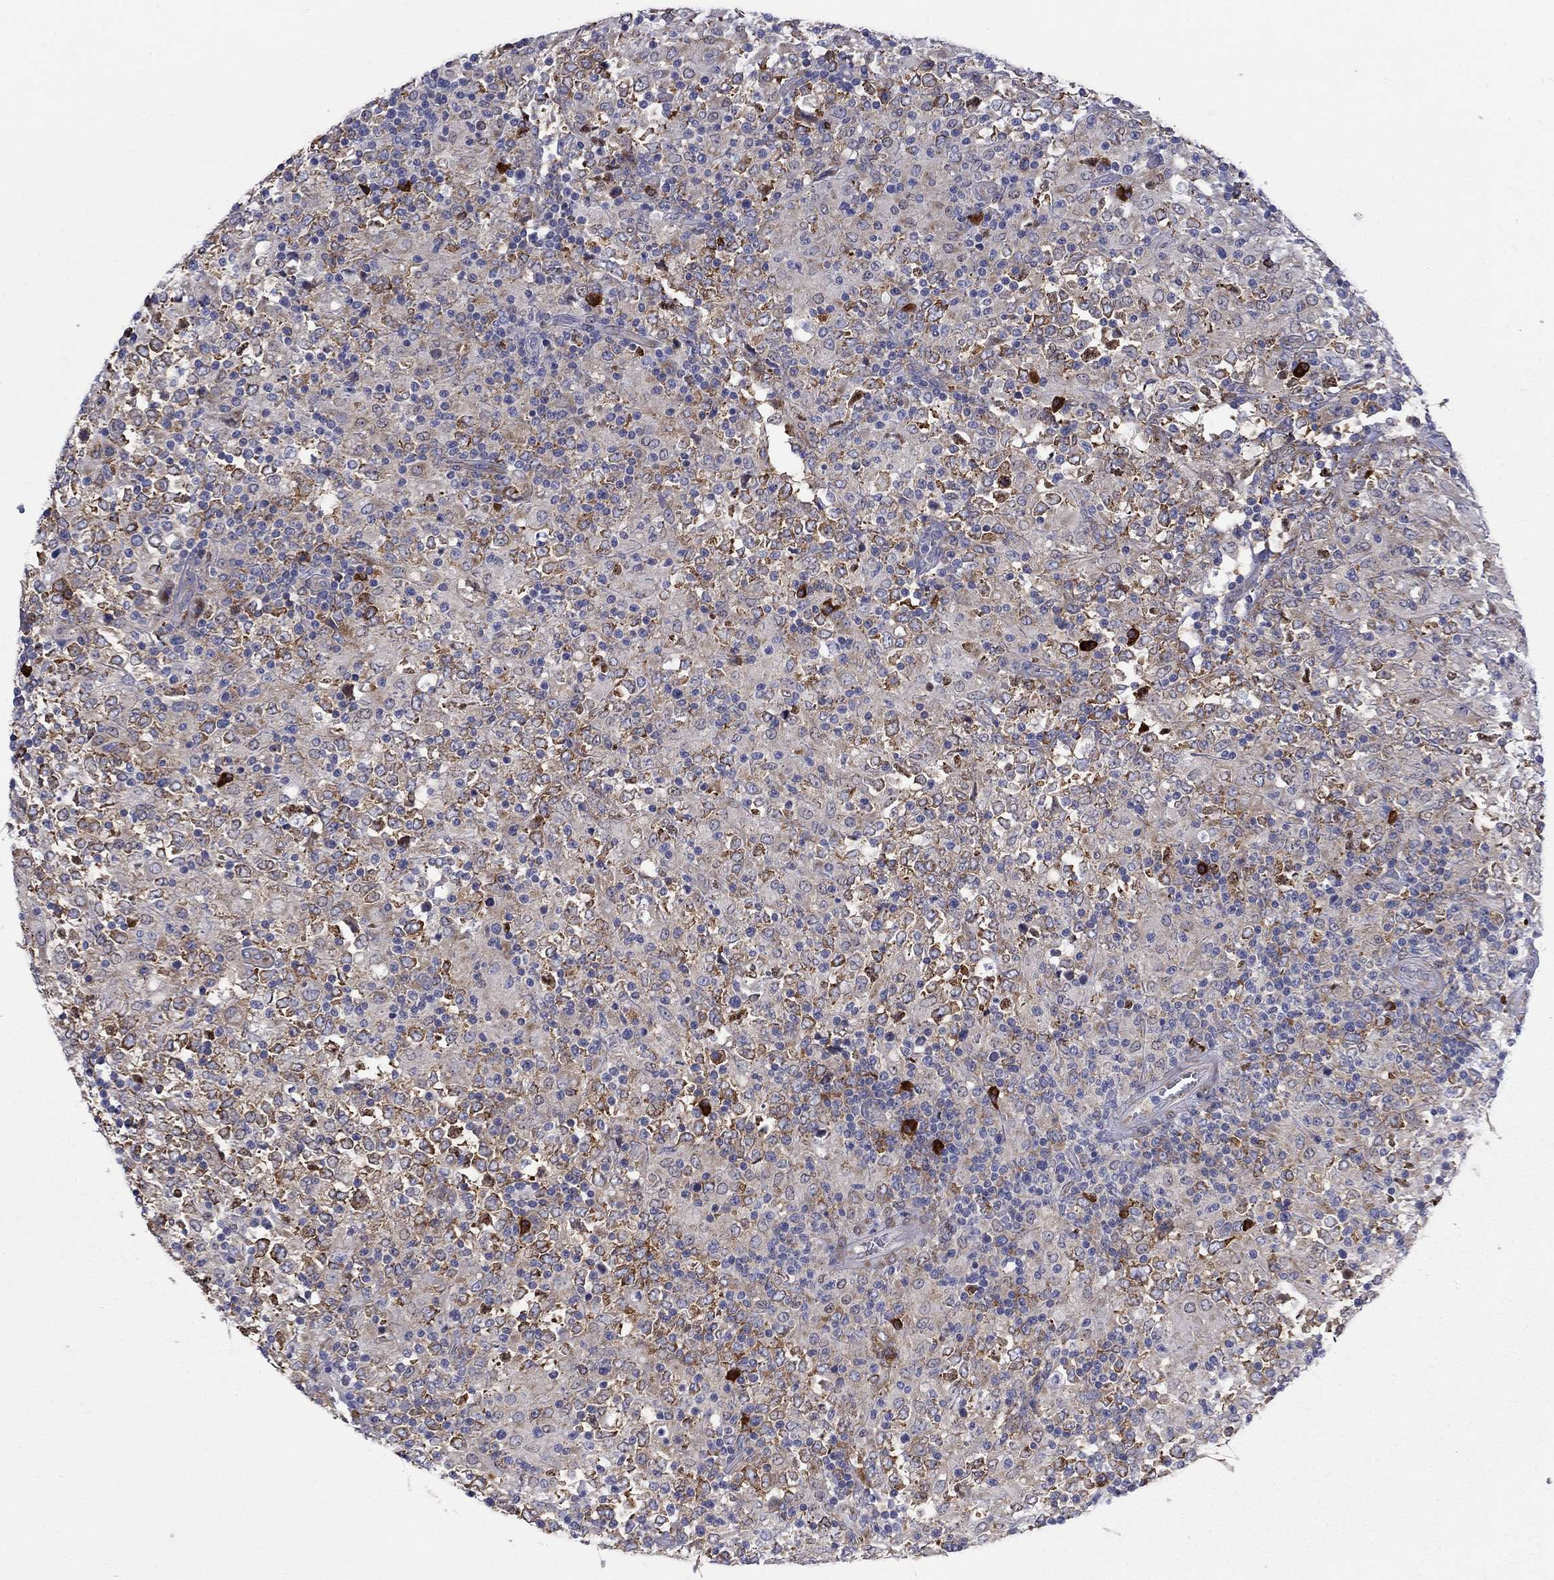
{"staining": {"intensity": "negative", "quantity": "none", "location": "none"}, "tissue": "lymphoma", "cell_type": "Tumor cells", "image_type": "cancer", "snomed": [{"axis": "morphology", "description": "Malignant lymphoma, non-Hodgkin's type, High grade"}, {"axis": "topography", "description": "Lymph node"}], "caption": "Malignant lymphoma, non-Hodgkin's type (high-grade) stained for a protein using immunohistochemistry displays no positivity tumor cells.", "gene": "PABPC4", "patient": {"sex": "female", "age": 84}}